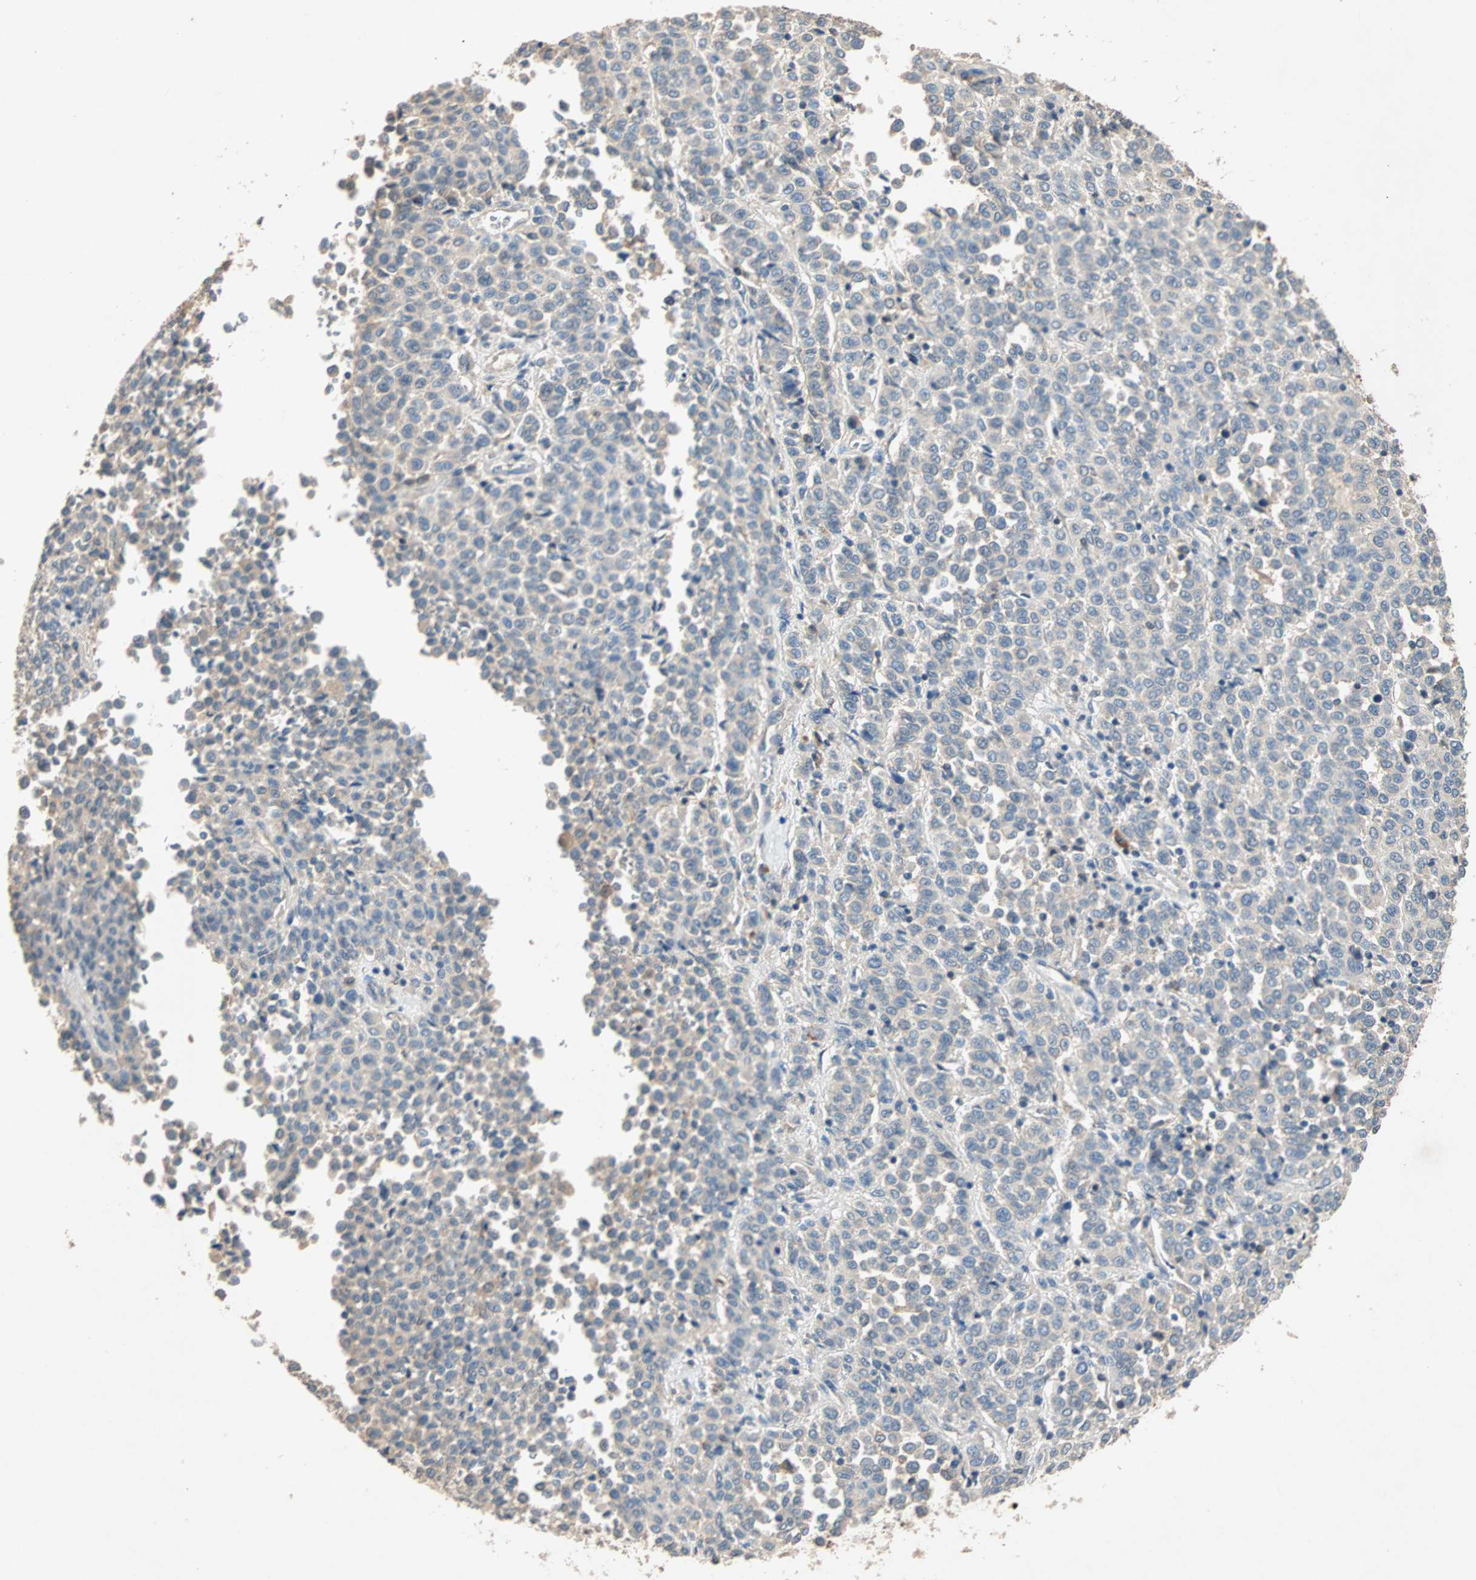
{"staining": {"intensity": "weak", "quantity": "<25%", "location": "cytoplasmic/membranous"}, "tissue": "melanoma", "cell_type": "Tumor cells", "image_type": "cancer", "snomed": [{"axis": "morphology", "description": "Malignant melanoma, Metastatic site"}, {"axis": "topography", "description": "Pancreas"}], "caption": "This is a histopathology image of immunohistochemistry staining of melanoma, which shows no positivity in tumor cells.", "gene": "ADAP1", "patient": {"sex": "female", "age": 30}}